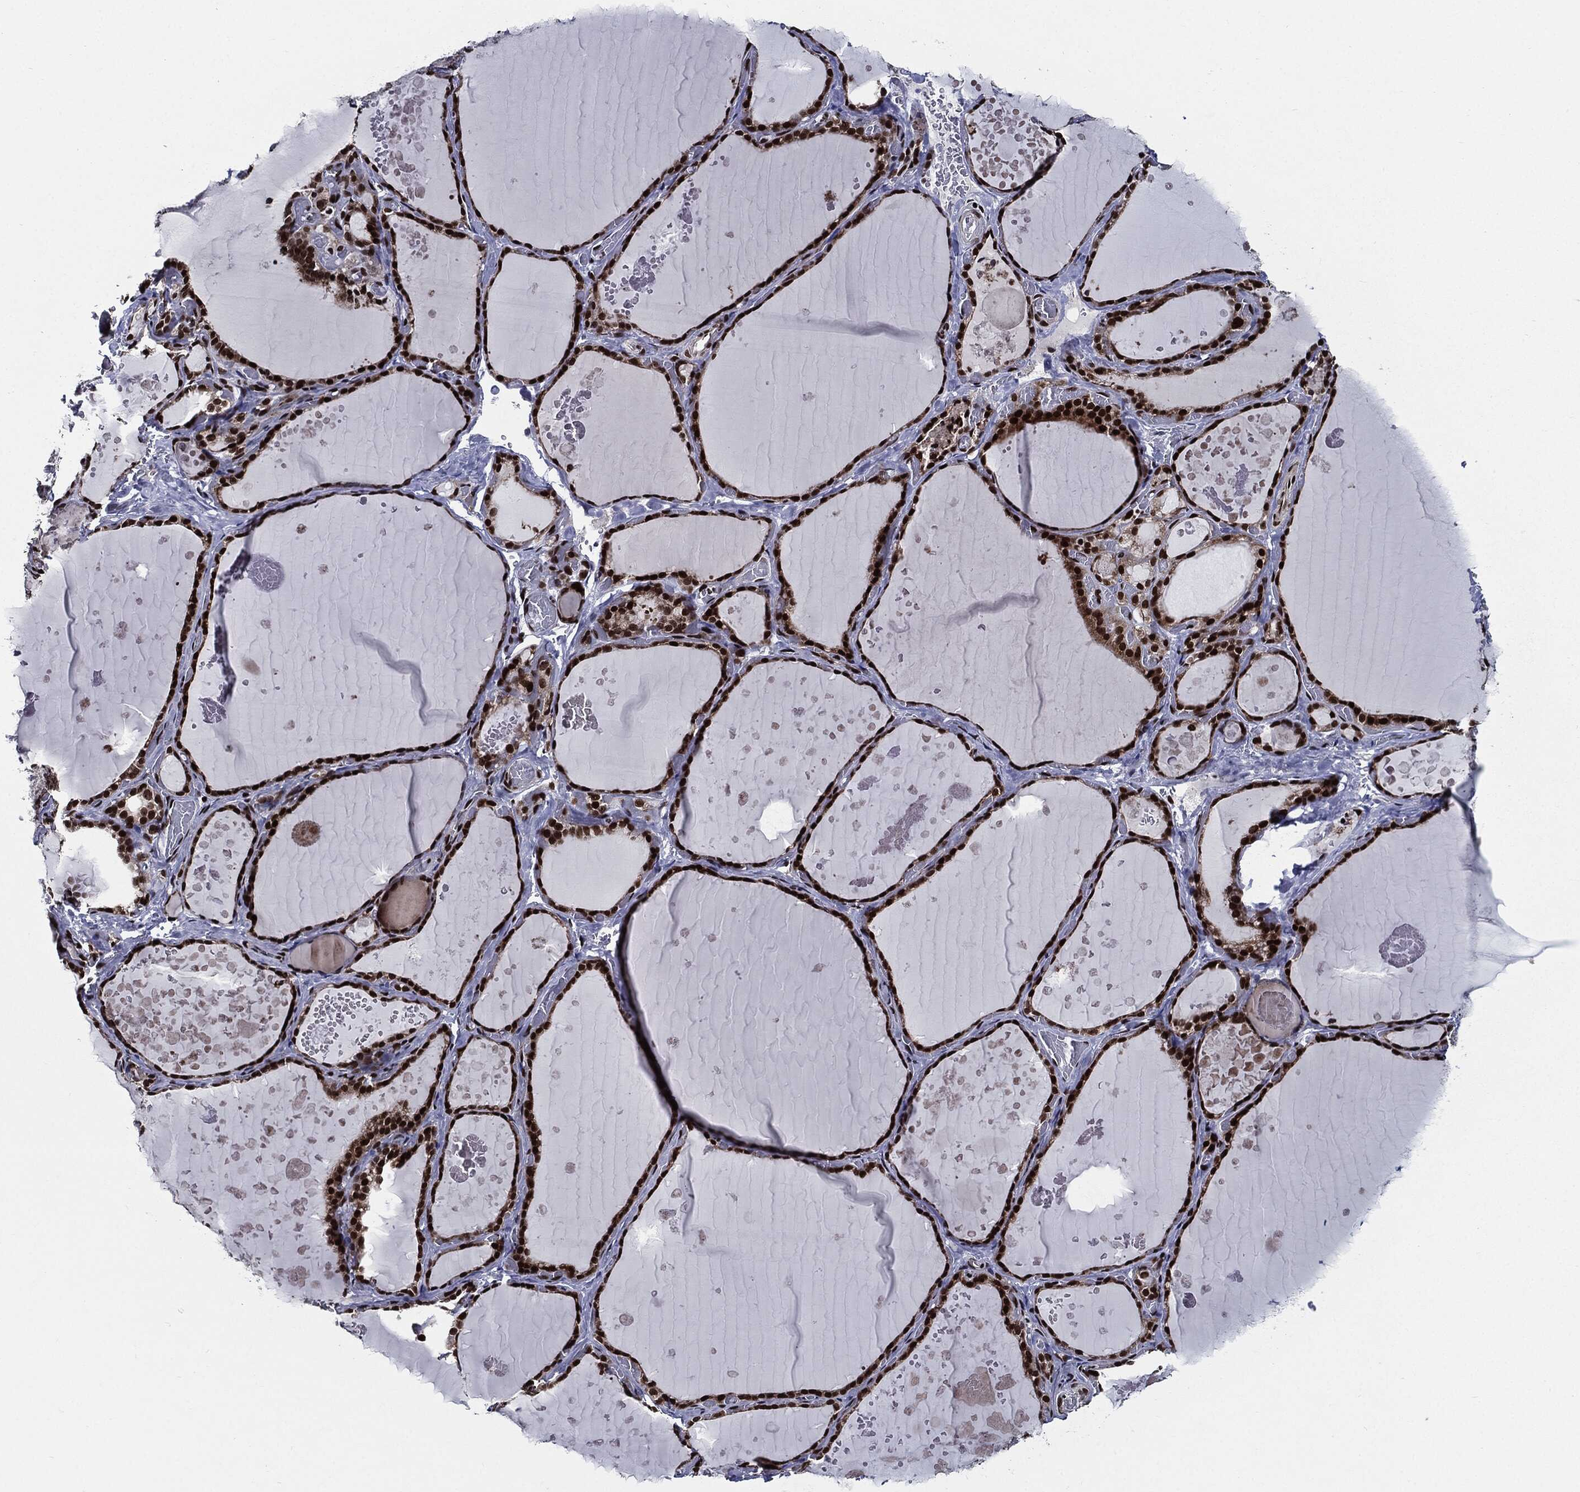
{"staining": {"intensity": "strong", "quantity": ">75%", "location": "nuclear"}, "tissue": "thyroid gland", "cell_type": "Glandular cells", "image_type": "normal", "snomed": [{"axis": "morphology", "description": "Normal tissue, NOS"}, {"axis": "topography", "description": "Thyroid gland"}], "caption": "The image exhibits a brown stain indicating the presence of a protein in the nuclear of glandular cells in thyroid gland. (brown staining indicates protein expression, while blue staining denotes nuclei).", "gene": "ZFP91", "patient": {"sex": "female", "age": 56}}